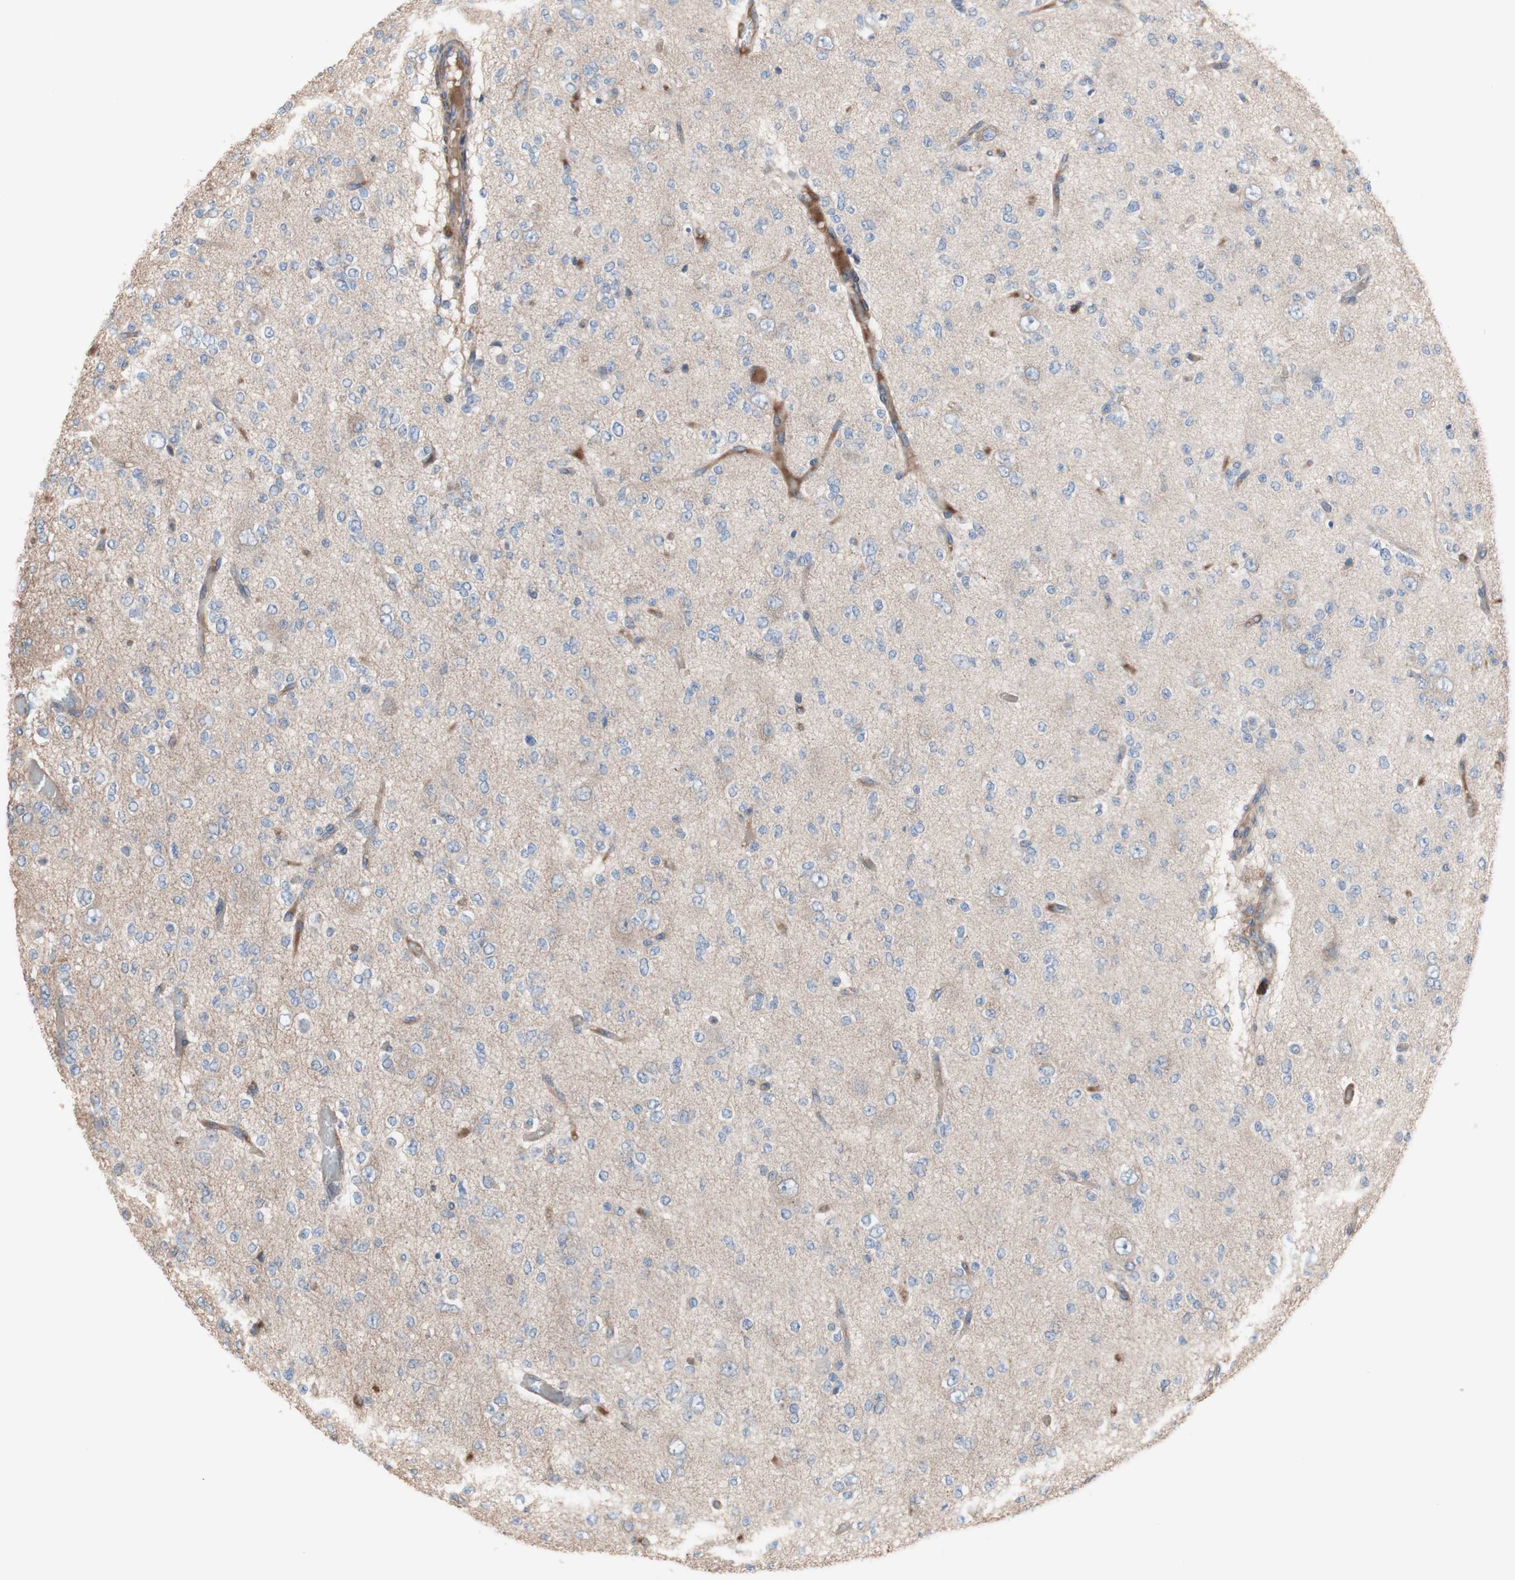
{"staining": {"intensity": "moderate", "quantity": "<25%", "location": "cytoplasmic/membranous"}, "tissue": "glioma", "cell_type": "Tumor cells", "image_type": "cancer", "snomed": [{"axis": "morphology", "description": "Glioma, malignant, Low grade"}, {"axis": "topography", "description": "Brain"}], "caption": "A low amount of moderate cytoplasmic/membranous staining is seen in approximately <25% of tumor cells in malignant glioma (low-grade) tissue. Nuclei are stained in blue.", "gene": "COPB1", "patient": {"sex": "male", "age": 38}}